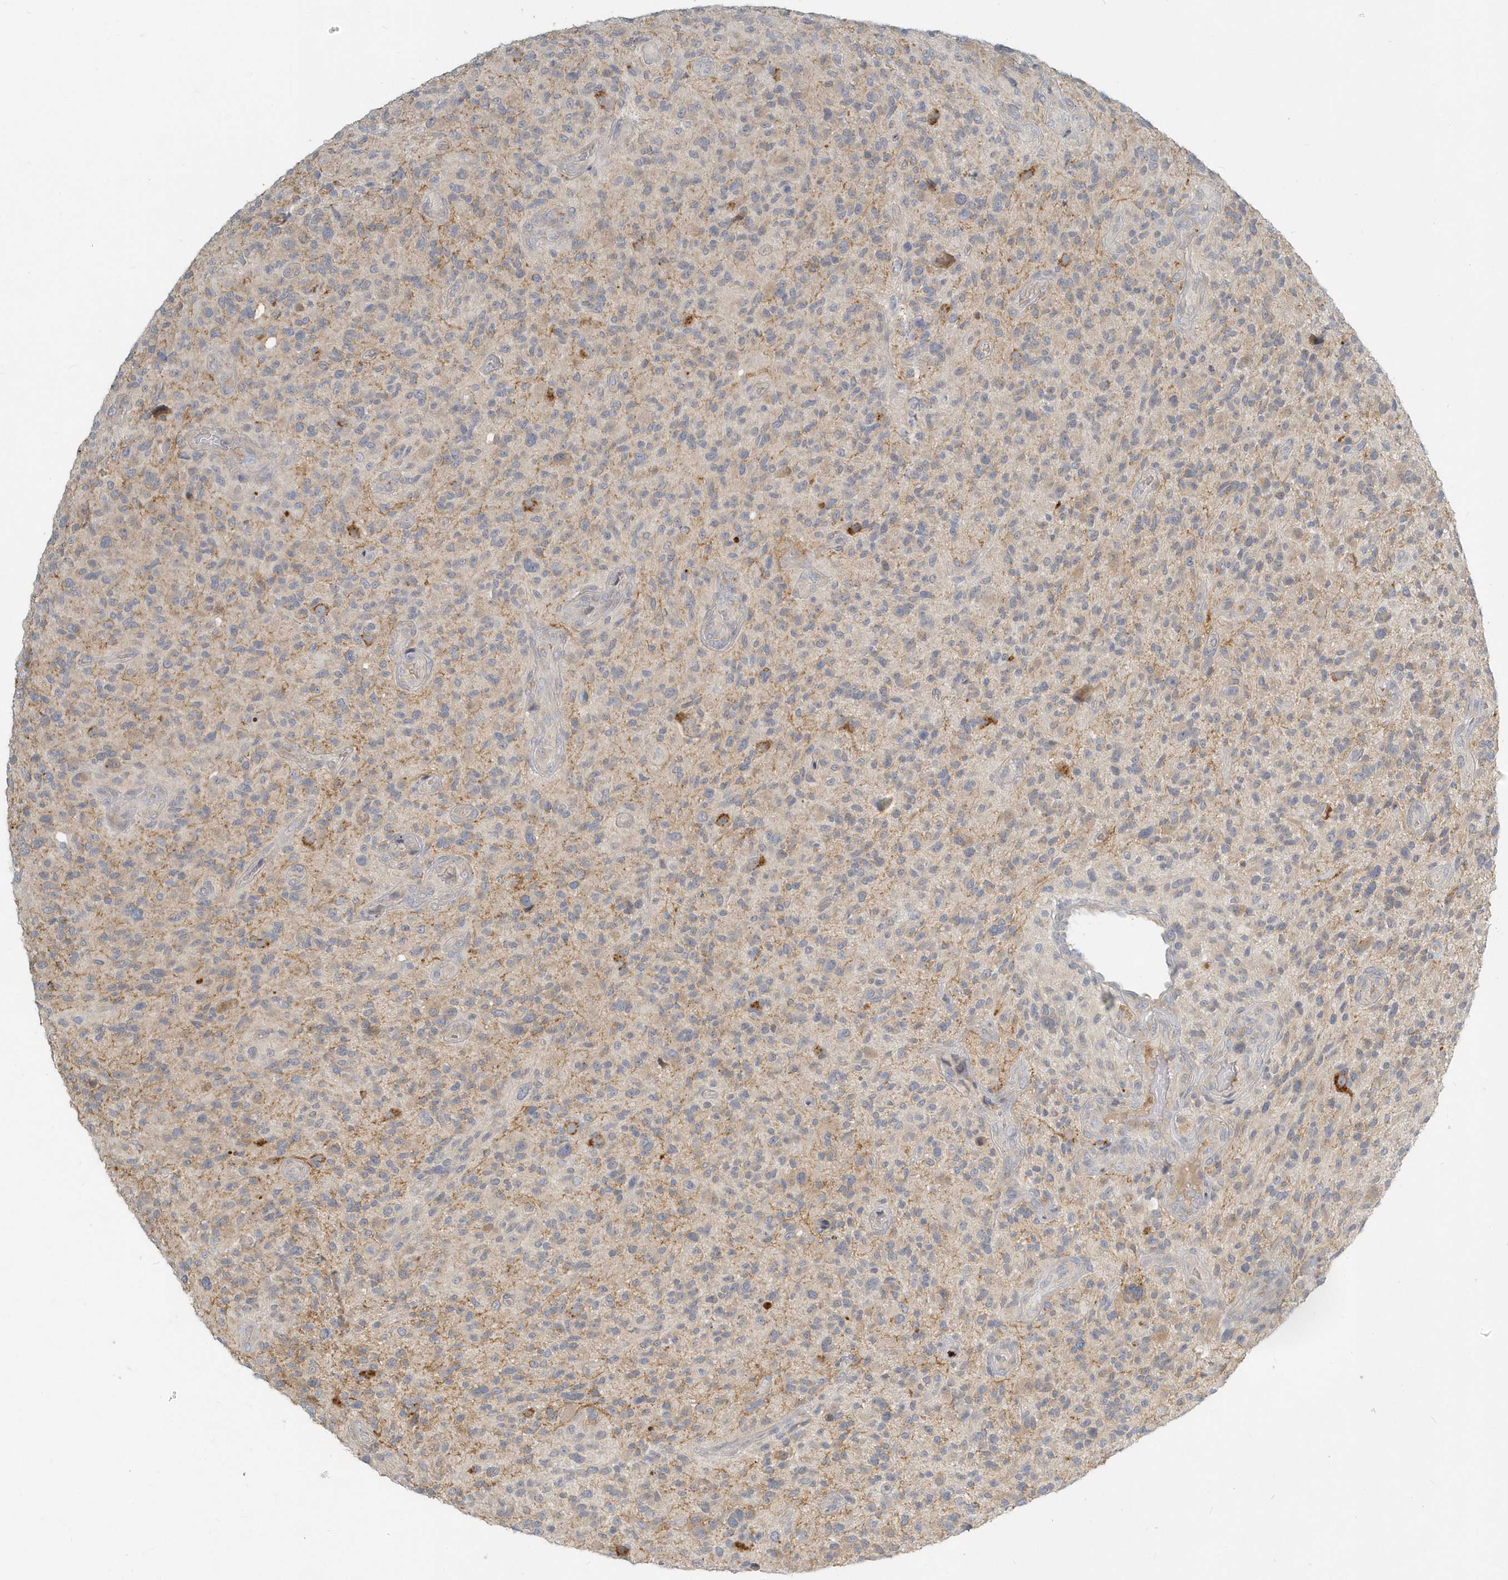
{"staining": {"intensity": "weak", "quantity": "<25%", "location": "cytoplasmic/membranous"}, "tissue": "glioma", "cell_type": "Tumor cells", "image_type": "cancer", "snomed": [{"axis": "morphology", "description": "Glioma, malignant, High grade"}, {"axis": "topography", "description": "Brain"}], "caption": "This is an IHC histopathology image of malignant glioma (high-grade). There is no staining in tumor cells.", "gene": "NAPB", "patient": {"sex": "male", "age": 47}}